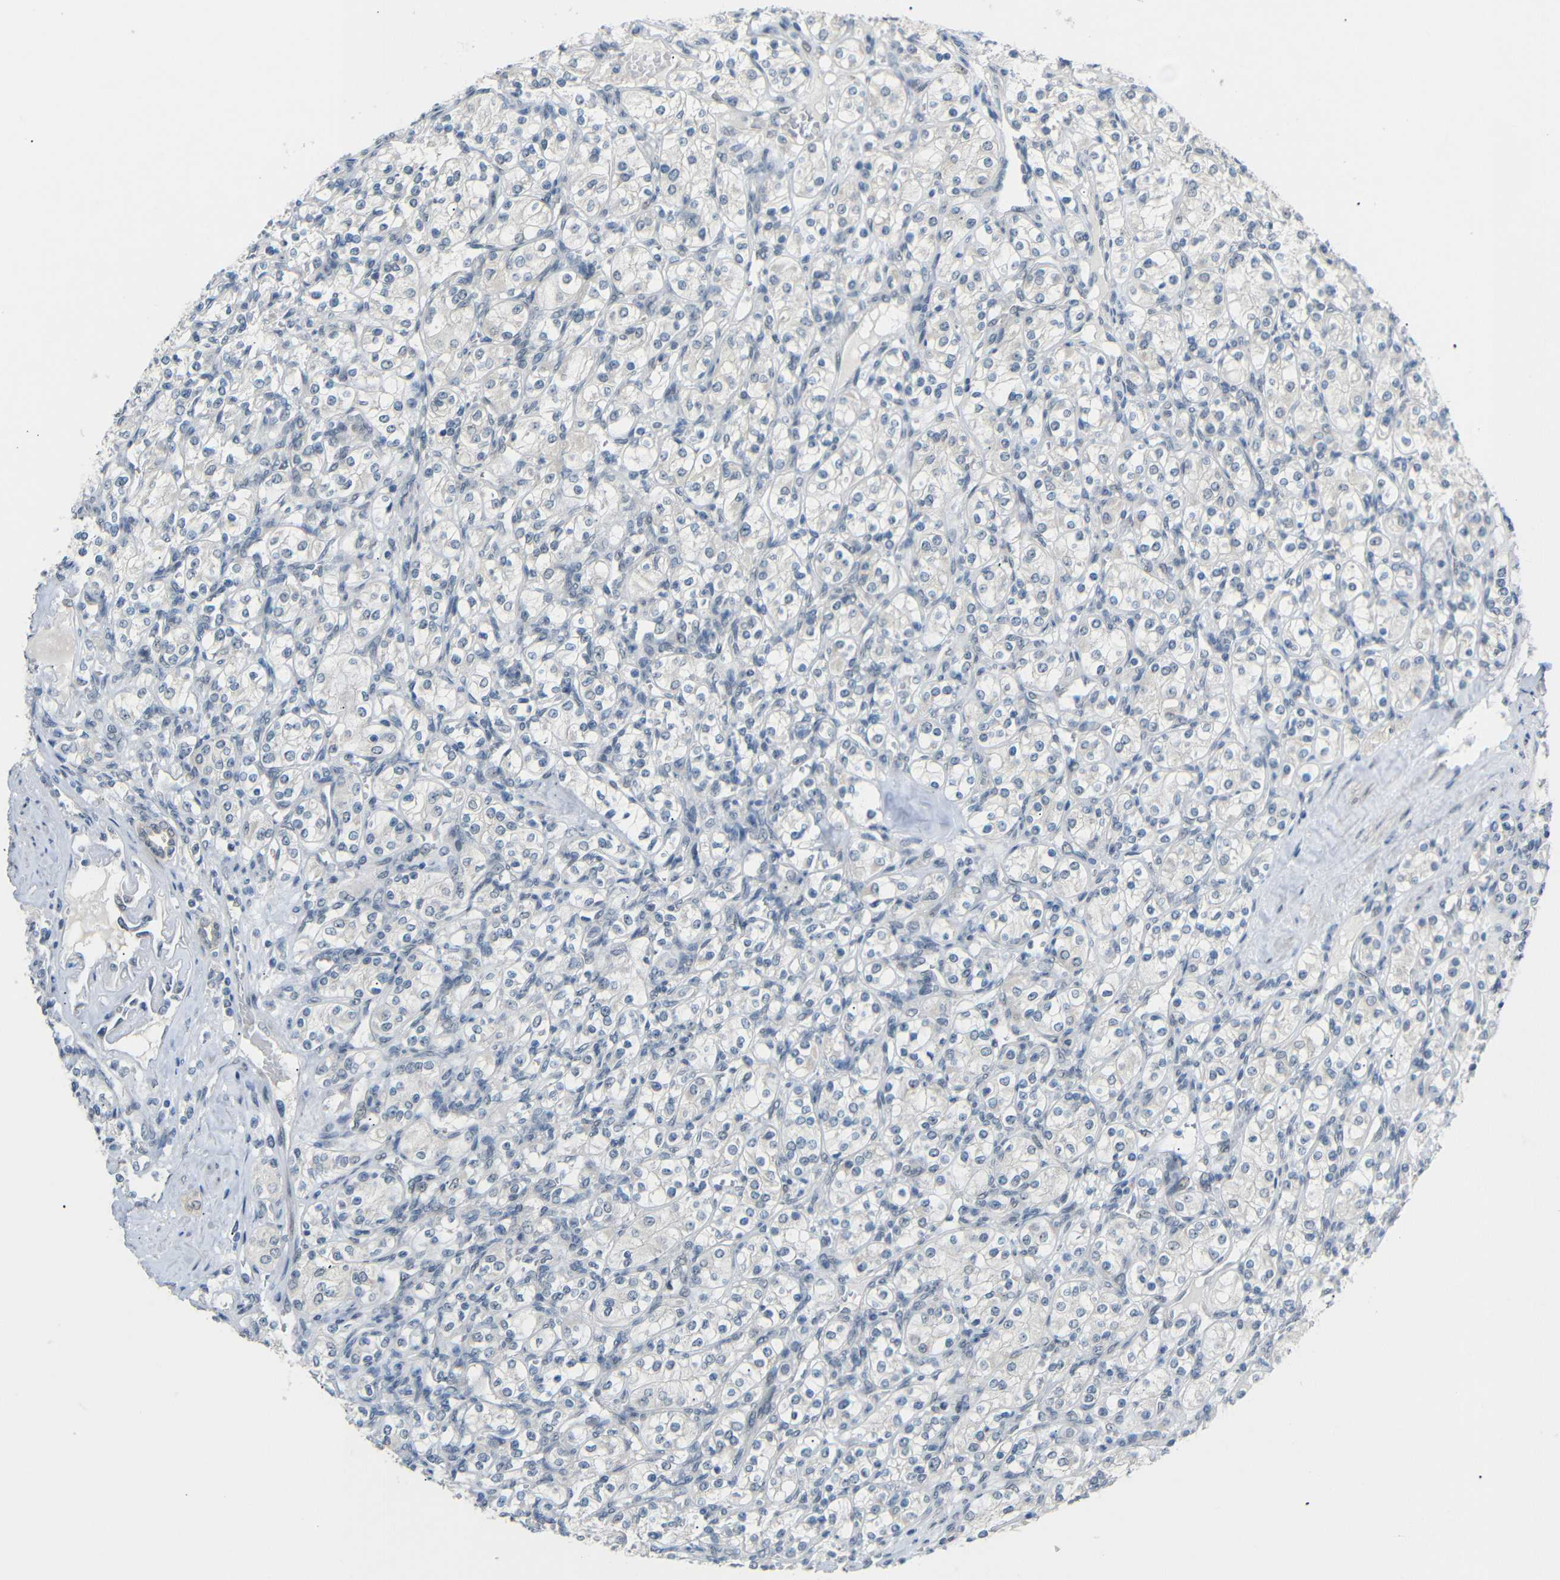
{"staining": {"intensity": "negative", "quantity": "none", "location": "none"}, "tissue": "renal cancer", "cell_type": "Tumor cells", "image_type": "cancer", "snomed": [{"axis": "morphology", "description": "Adenocarcinoma, NOS"}, {"axis": "topography", "description": "Kidney"}], "caption": "Renal cancer (adenocarcinoma) was stained to show a protein in brown. There is no significant positivity in tumor cells.", "gene": "GPR158", "patient": {"sex": "male", "age": 77}}